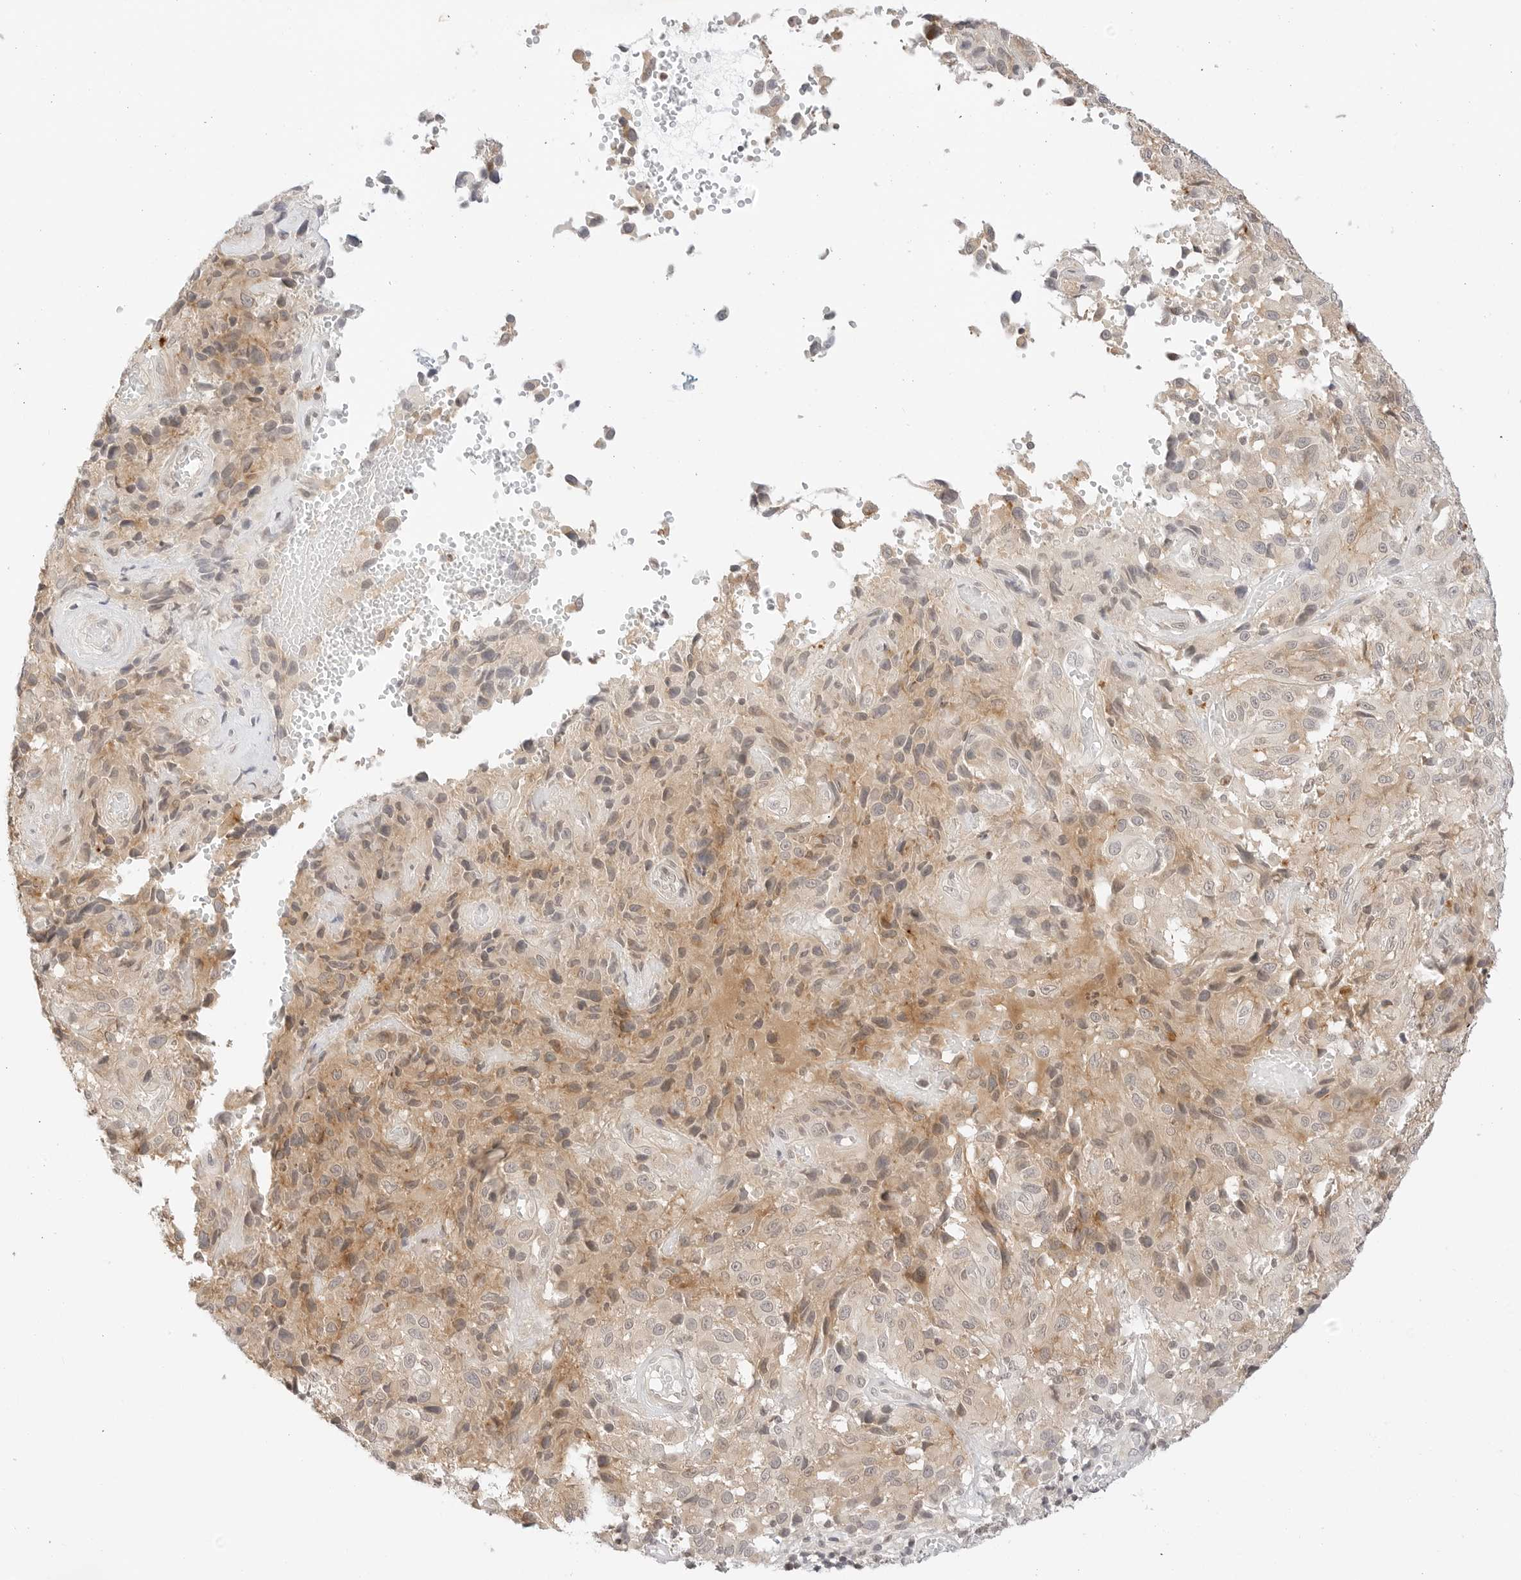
{"staining": {"intensity": "weak", "quantity": "25%-75%", "location": "cytoplasmic/membranous"}, "tissue": "melanoma", "cell_type": "Tumor cells", "image_type": "cancer", "snomed": [{"axis": "morphology", "description": "Malignant melanoma, NOS"}, {"axis": "topography", "description": "Skin"}], "caption": "Immunohistochemical staining of malignant melanoma demonstrates weak cytoplasmic/membranous protein staining in about 25%-75% of tumor cells.", "gene": "GNAS", "patient": {"sex": "male", "age": 66}}